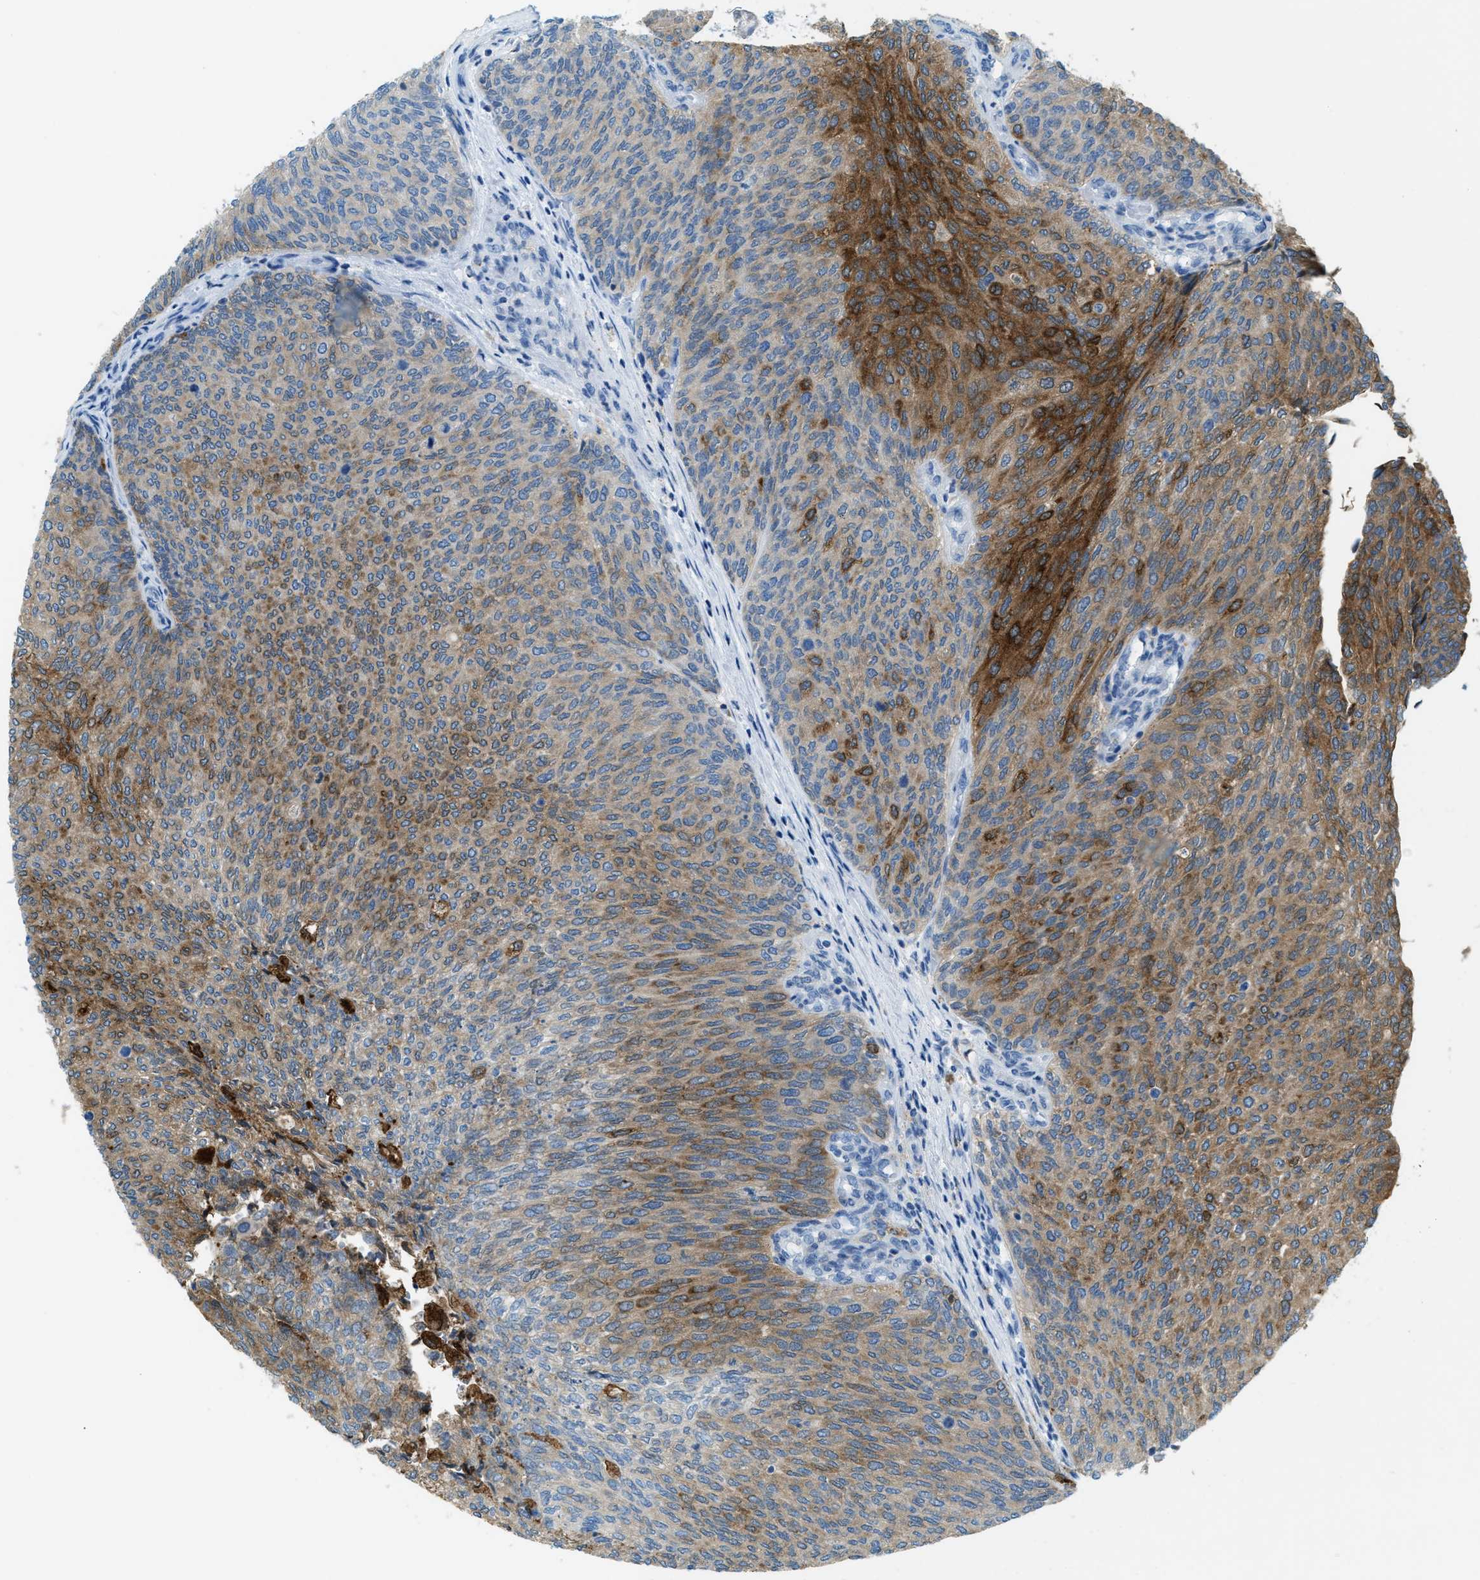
{"staining": {"intensity": "moderate", "quantity": "25%-75%", "location": "cytoplasmic/membranous"}, "tissue": "urothelial cancer", "cell_type": "Tumor cells", "image_type": "cancer", "snomed": [{"axis": "morphology", "description": "Urothelial carcinoma, Low grade"}, {"axis": "topography", "description": "Urinary bladder"}], "caption": "Tumor cells show medium levels of moderate cytoplasmic/membranous staining in approximately 25%-75% of cells in human low-grade urothelial carcinoma.", "gene": "MATCAP2", "patient": {"sex": "female", "age": 79}}